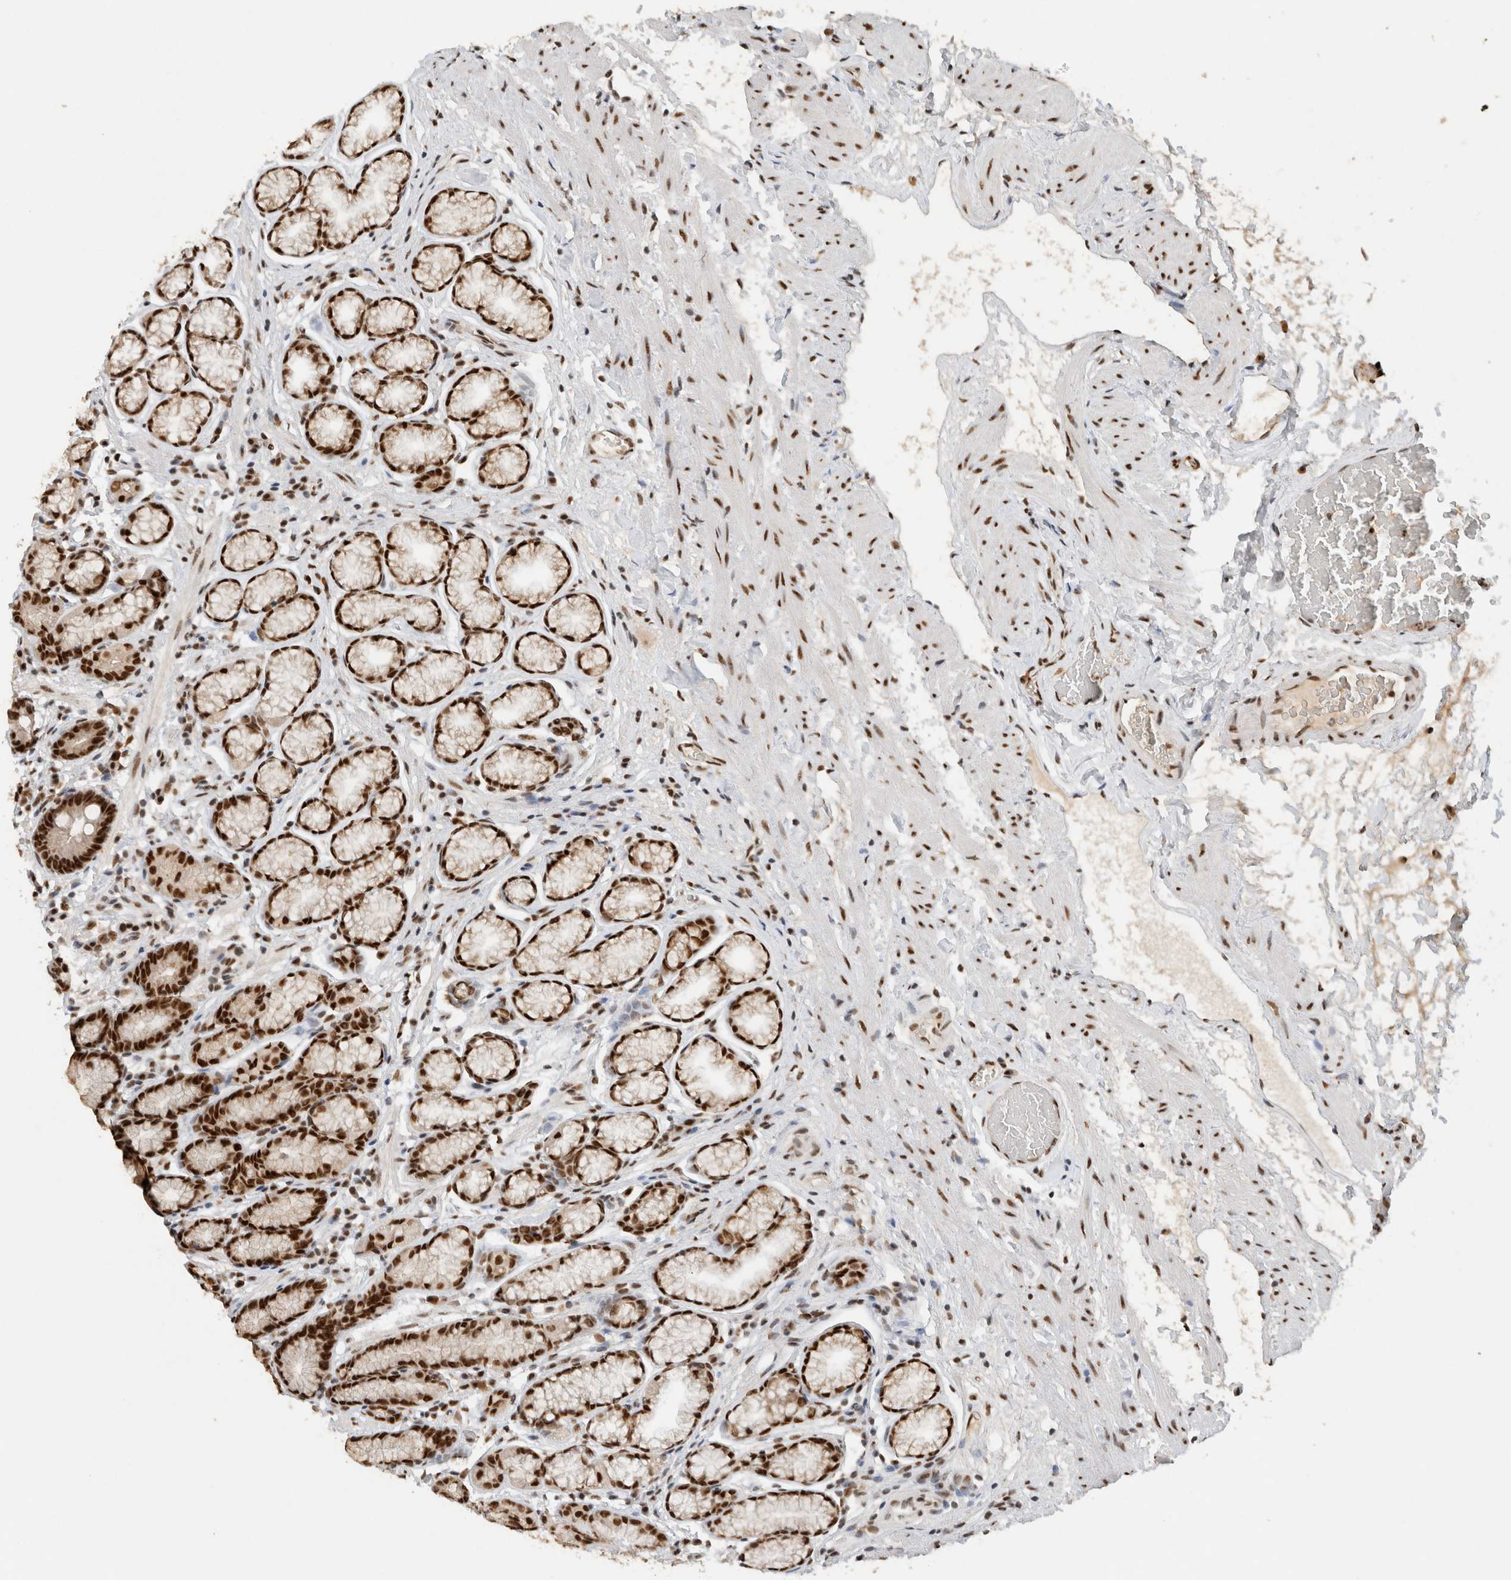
{"staining": {"intensity": "strong", "quantity": ">75%", "location": "cytoplasmic/membranous,nuclear"}, "tissue": "stomach", "cell_type": "Glandular cells", "image_type": "normal", "snomed": [{"axis": "morphology", "description": "Normal tissue, NOS"}, {"axis": "topography", "description": "Stomach"}], "caption": "Immunohistochemical staining of unremarkable stomach shows strong cytoplasmic/membranous,nuclear protein expression in approximately >75% of glandular cells.", "gene": "DDX42", "patient": {"sex": "male", "age": 42}}